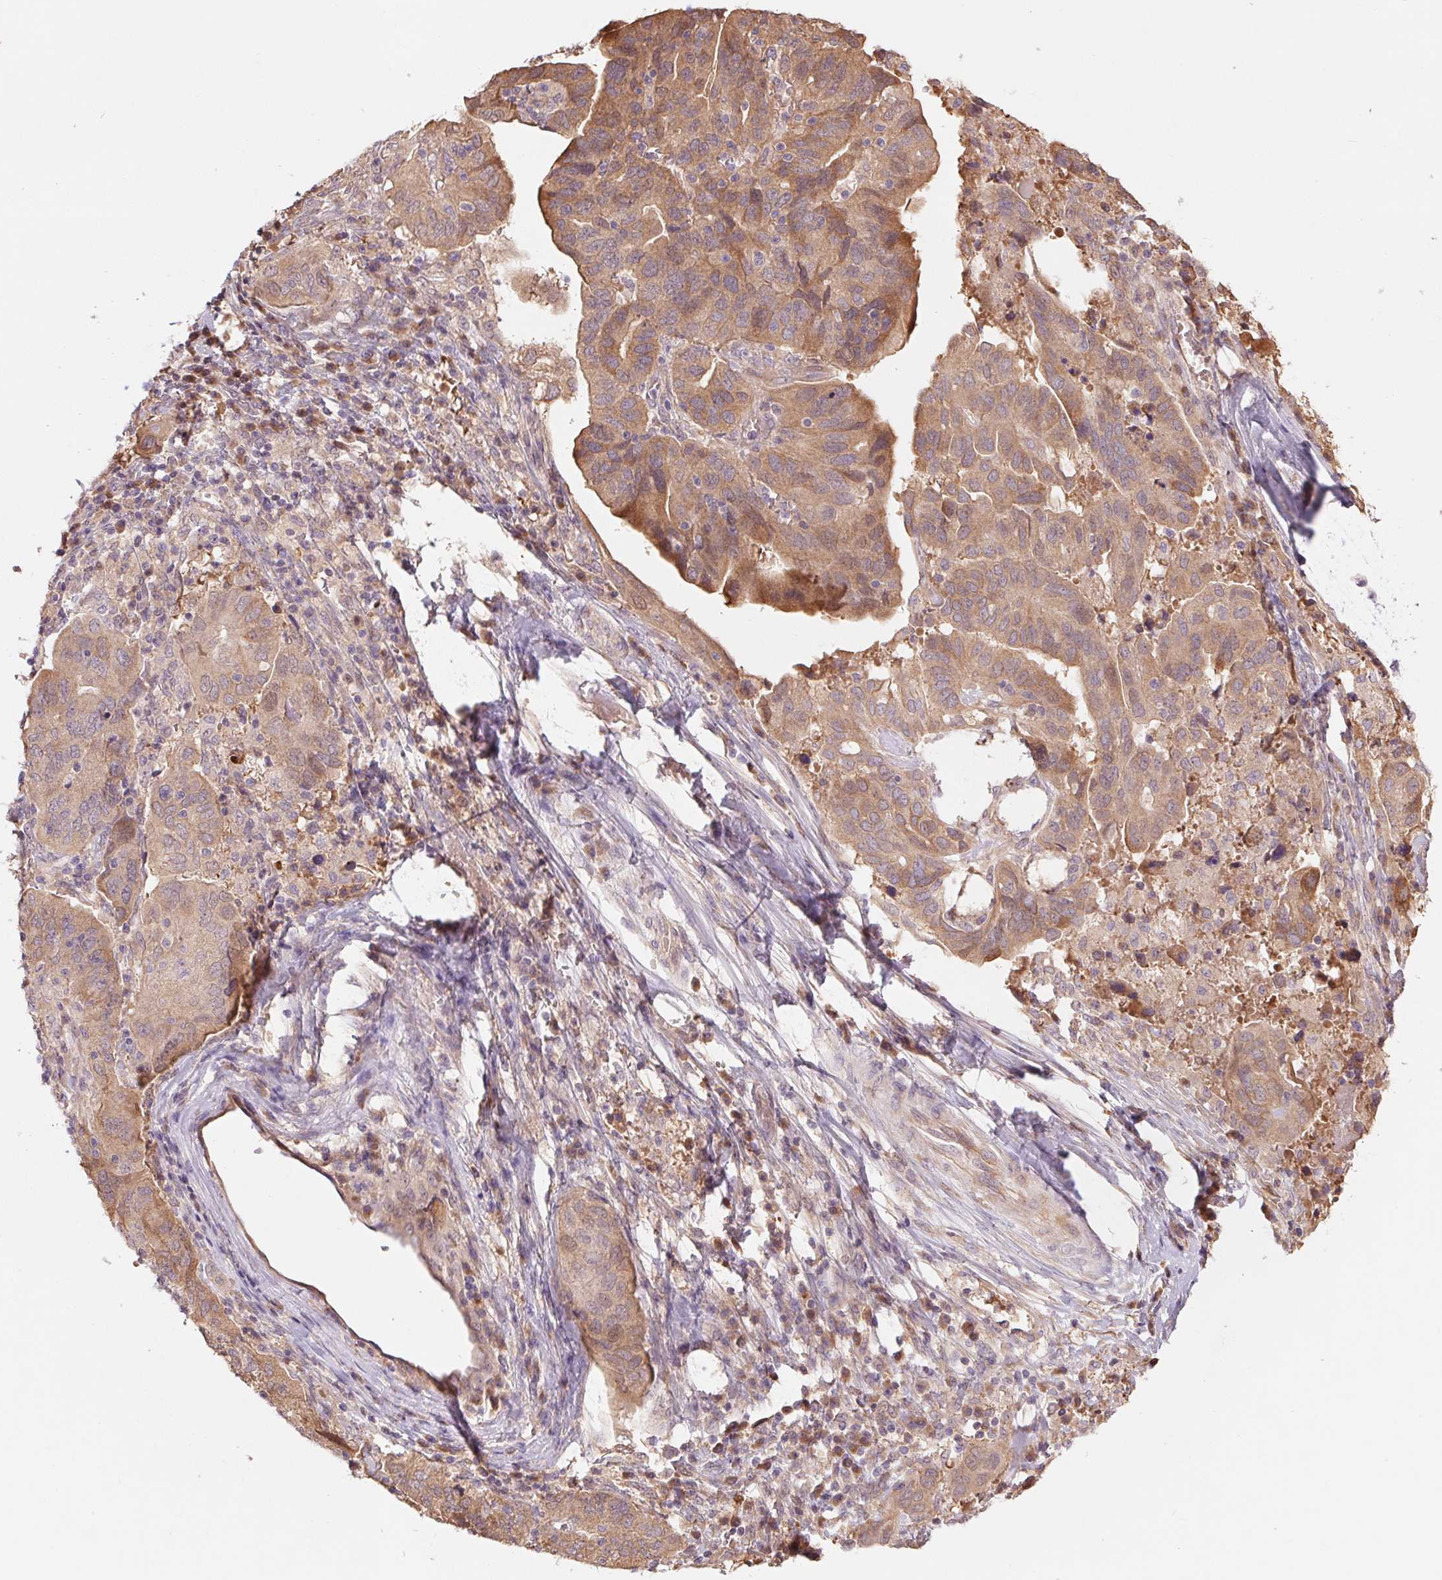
{"staining": {"intensity": "weak", "quantity": "25%-75%", "location": "cytoplasmic/membranous"}, "tissue": "ovarian cancer", "cell_type": "Tumor cells", "image_type": "cancer", "snomed": [{"axis": "morphology", "description": "Cystadenocarcinoma, serous, NOS"}, {"axis": "topography", "description": "Ovary"}], "caption": "Human serous cystadenocarcinoma (ovarian) stained with a brown dye reveals weak cytoplasmic/membranous positive expression in about 25%-75% of tumor cells.", "gene": "RRM1", "patient": {"sex": "female", "age": 79}}